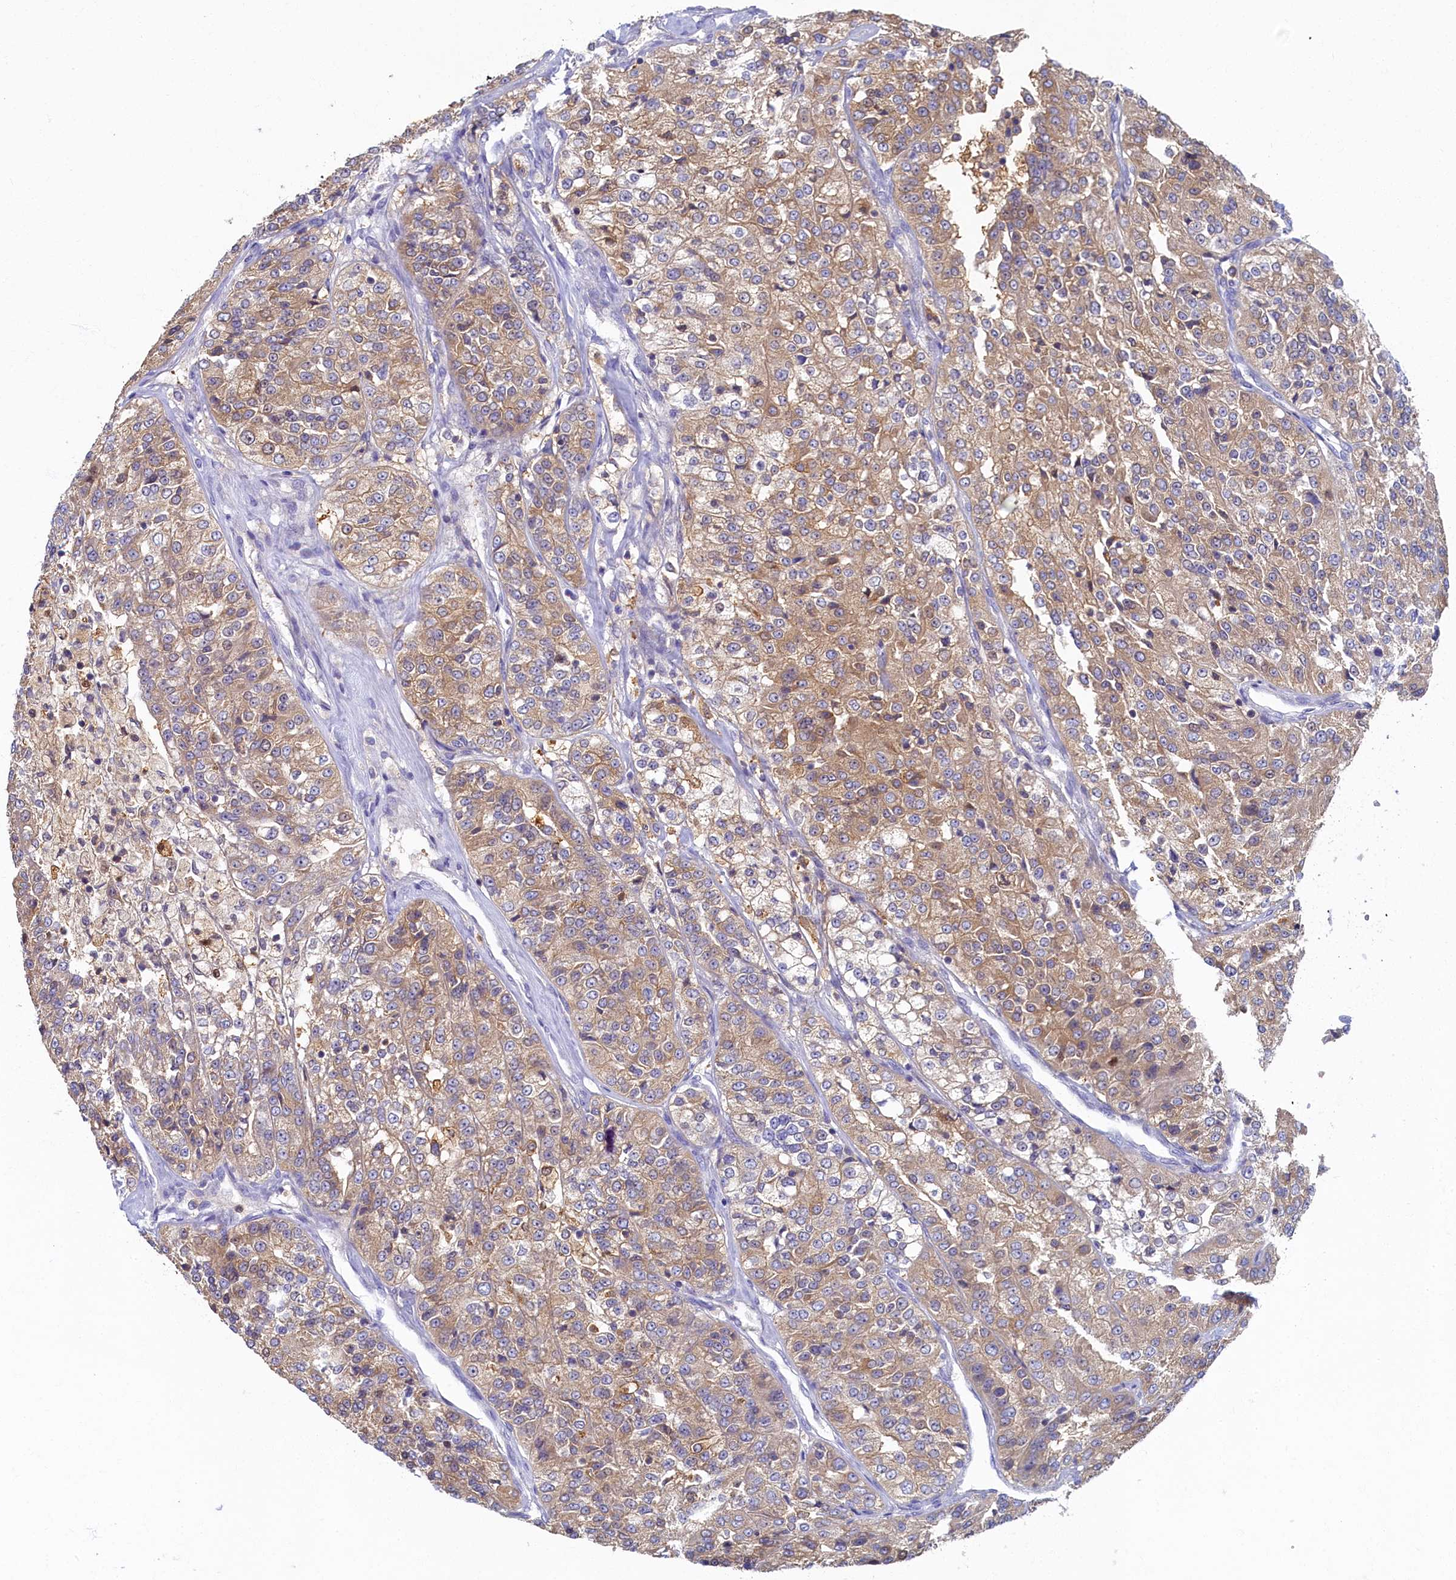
{"staining": {"intensity": "weak", "quantity": ">75%", "location": "cytoplasmic/membranous"}, "tissue": "renal cancer", "cell_type": "Tumor cells", "image_type": "cancer", "snomed": [{"axis": "morphology", "description": "Adenocarcinoma, NOS"}, {"axis": "topography", "description": "Kidney"}], "caption": "Weak cytoplasmic/membranous positivity for a protein is appreciated in about >75% of tumor cells of renal adenocarcinoma using immunohistochemistry.", "gene": "TIMM8B", "patient": {"sex": "female", "age": 63}}